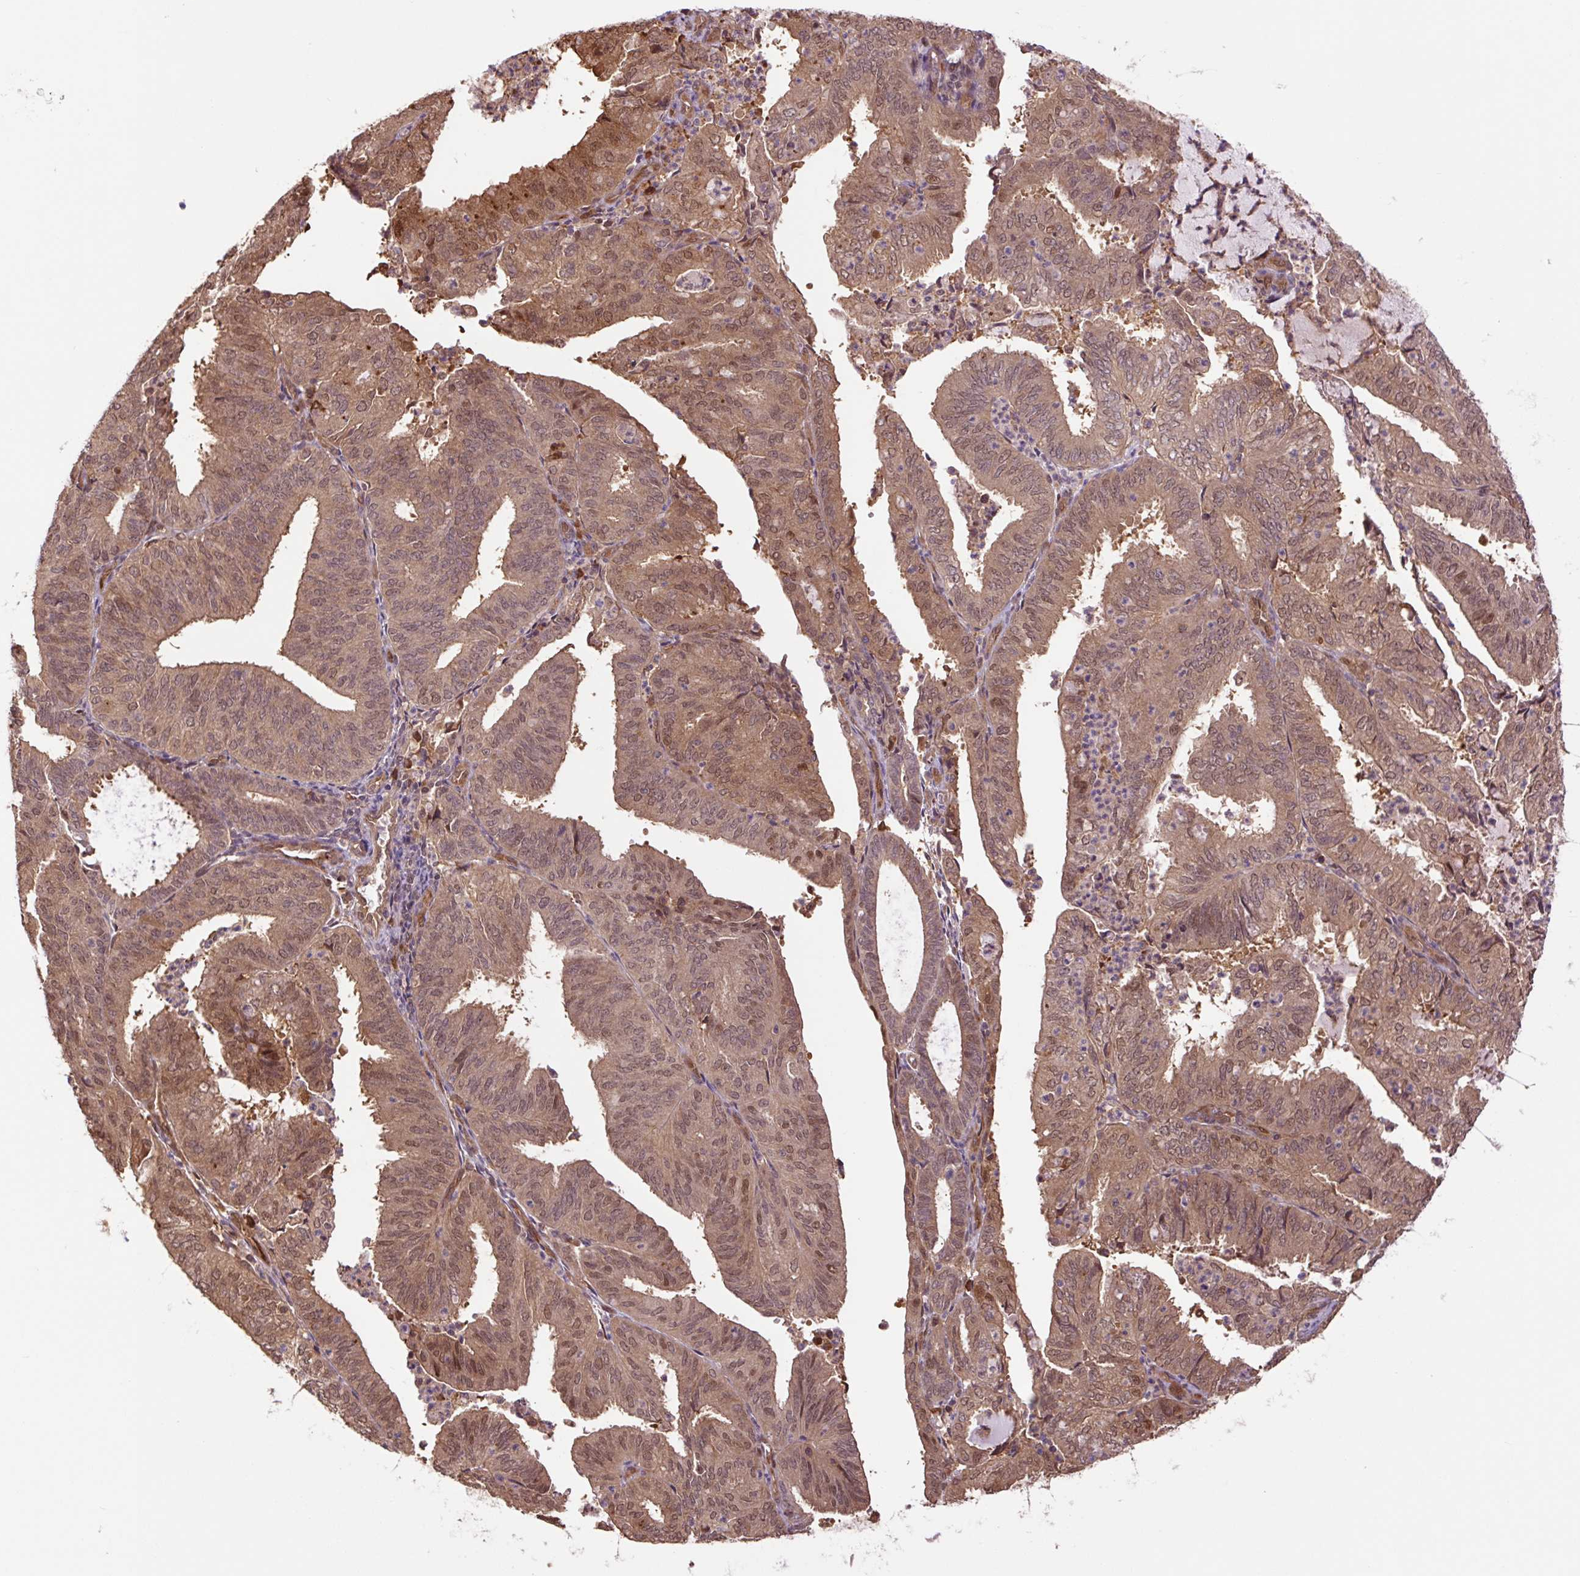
{"staining": {"intensity": "moderate", "quantity": ">75%", "location": "cytoplasmic/membranous,nuclear"}, "tissue": "endometrial cancer", "cell_type": "Tumor cells", "image_type": "cancer", "snomed": [{"axis": "morphology", "description": "Adenocarcinoma, NOS"}, {"axis": "topography", "description": "Uterus"}], "caption": "The histopathology image exhibits a brown stain indicating the presence of a protein in the cytoplasmic/membranous and nuclear of tumor cells in adenocarcinoma (endometrial).", "gene": "TPT1", "patient": {"sex": "female", "age": 60}}